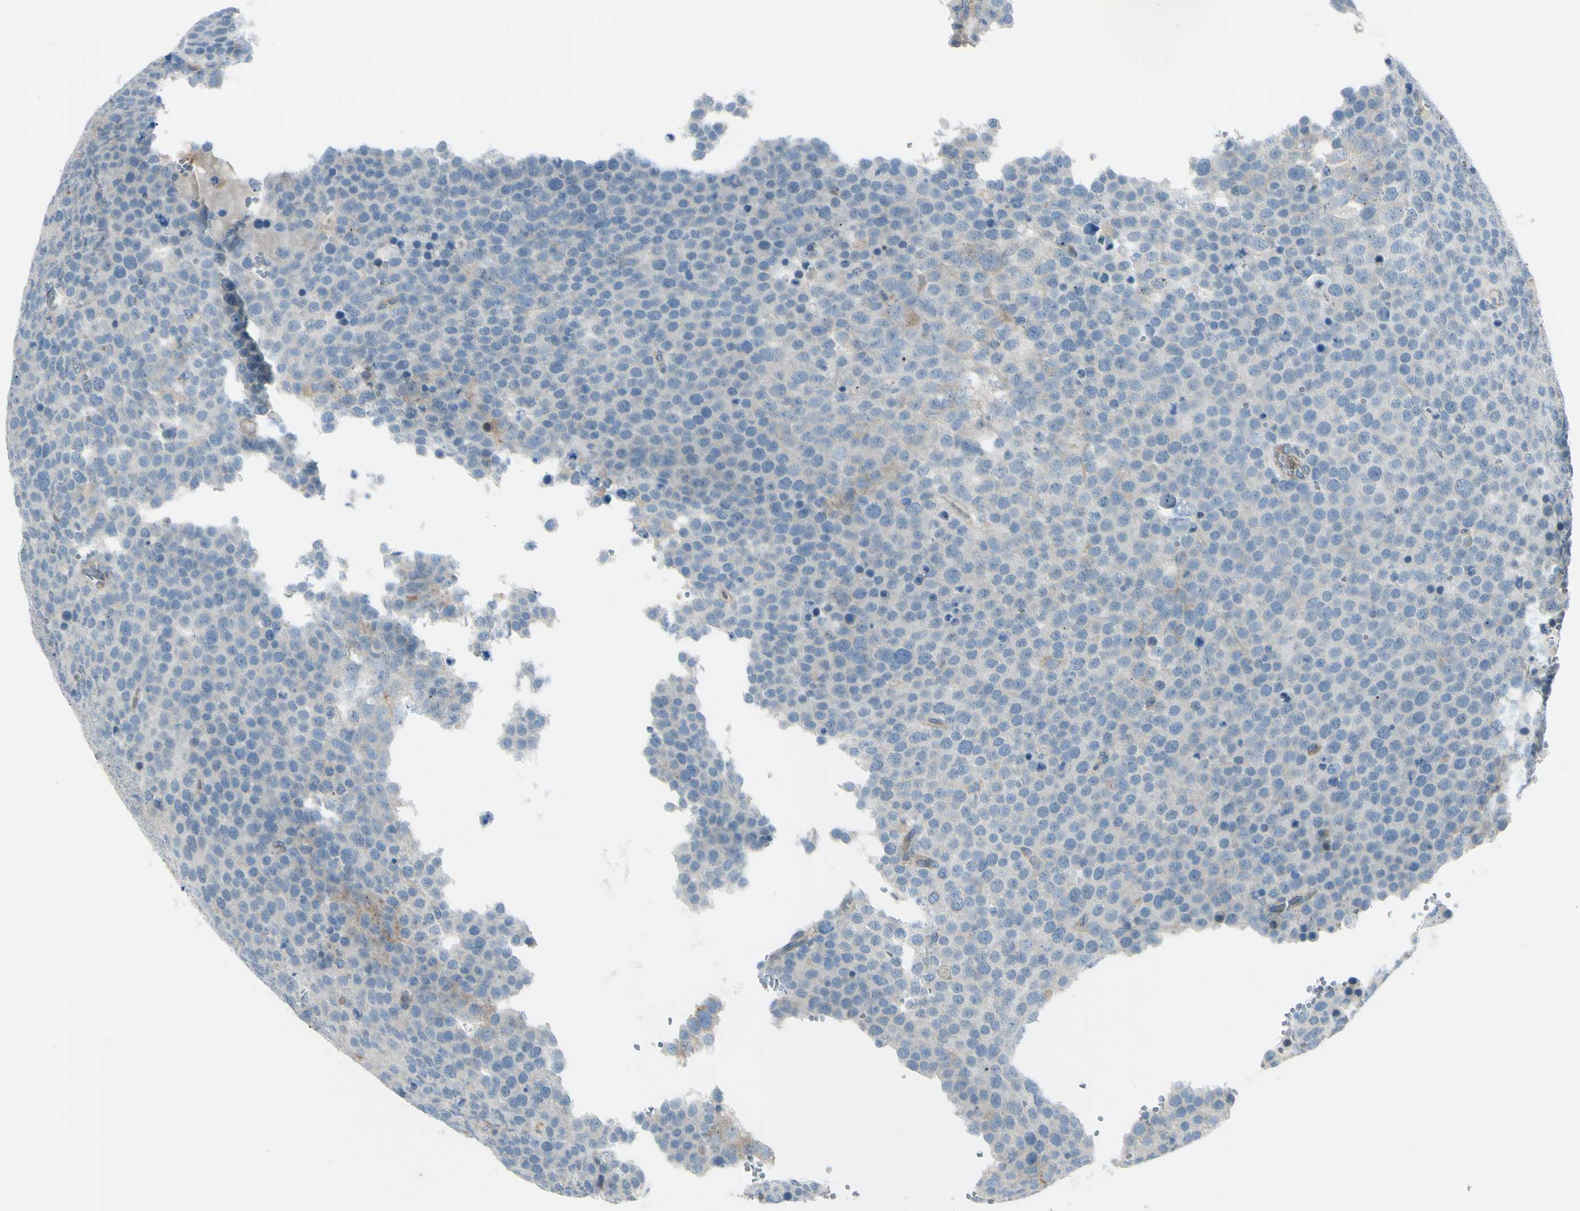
{"staining": {"intensity": "negative", "quantity": "none", "location": "none"}, "tissue": "testis cancer", "cell_type": "Tumor cells", "image_type": "cancer", "snomed": [{"axis": "morphology", "description": "Seminoma, NOS"}, {"axis": "topography", "description": "Testis"}], "caption": "Tumor cells show no significant protein positivity in testis cancer (seminoma).", "gene": "LMTK2", "patient": {"sex": "male", "age": 71}}